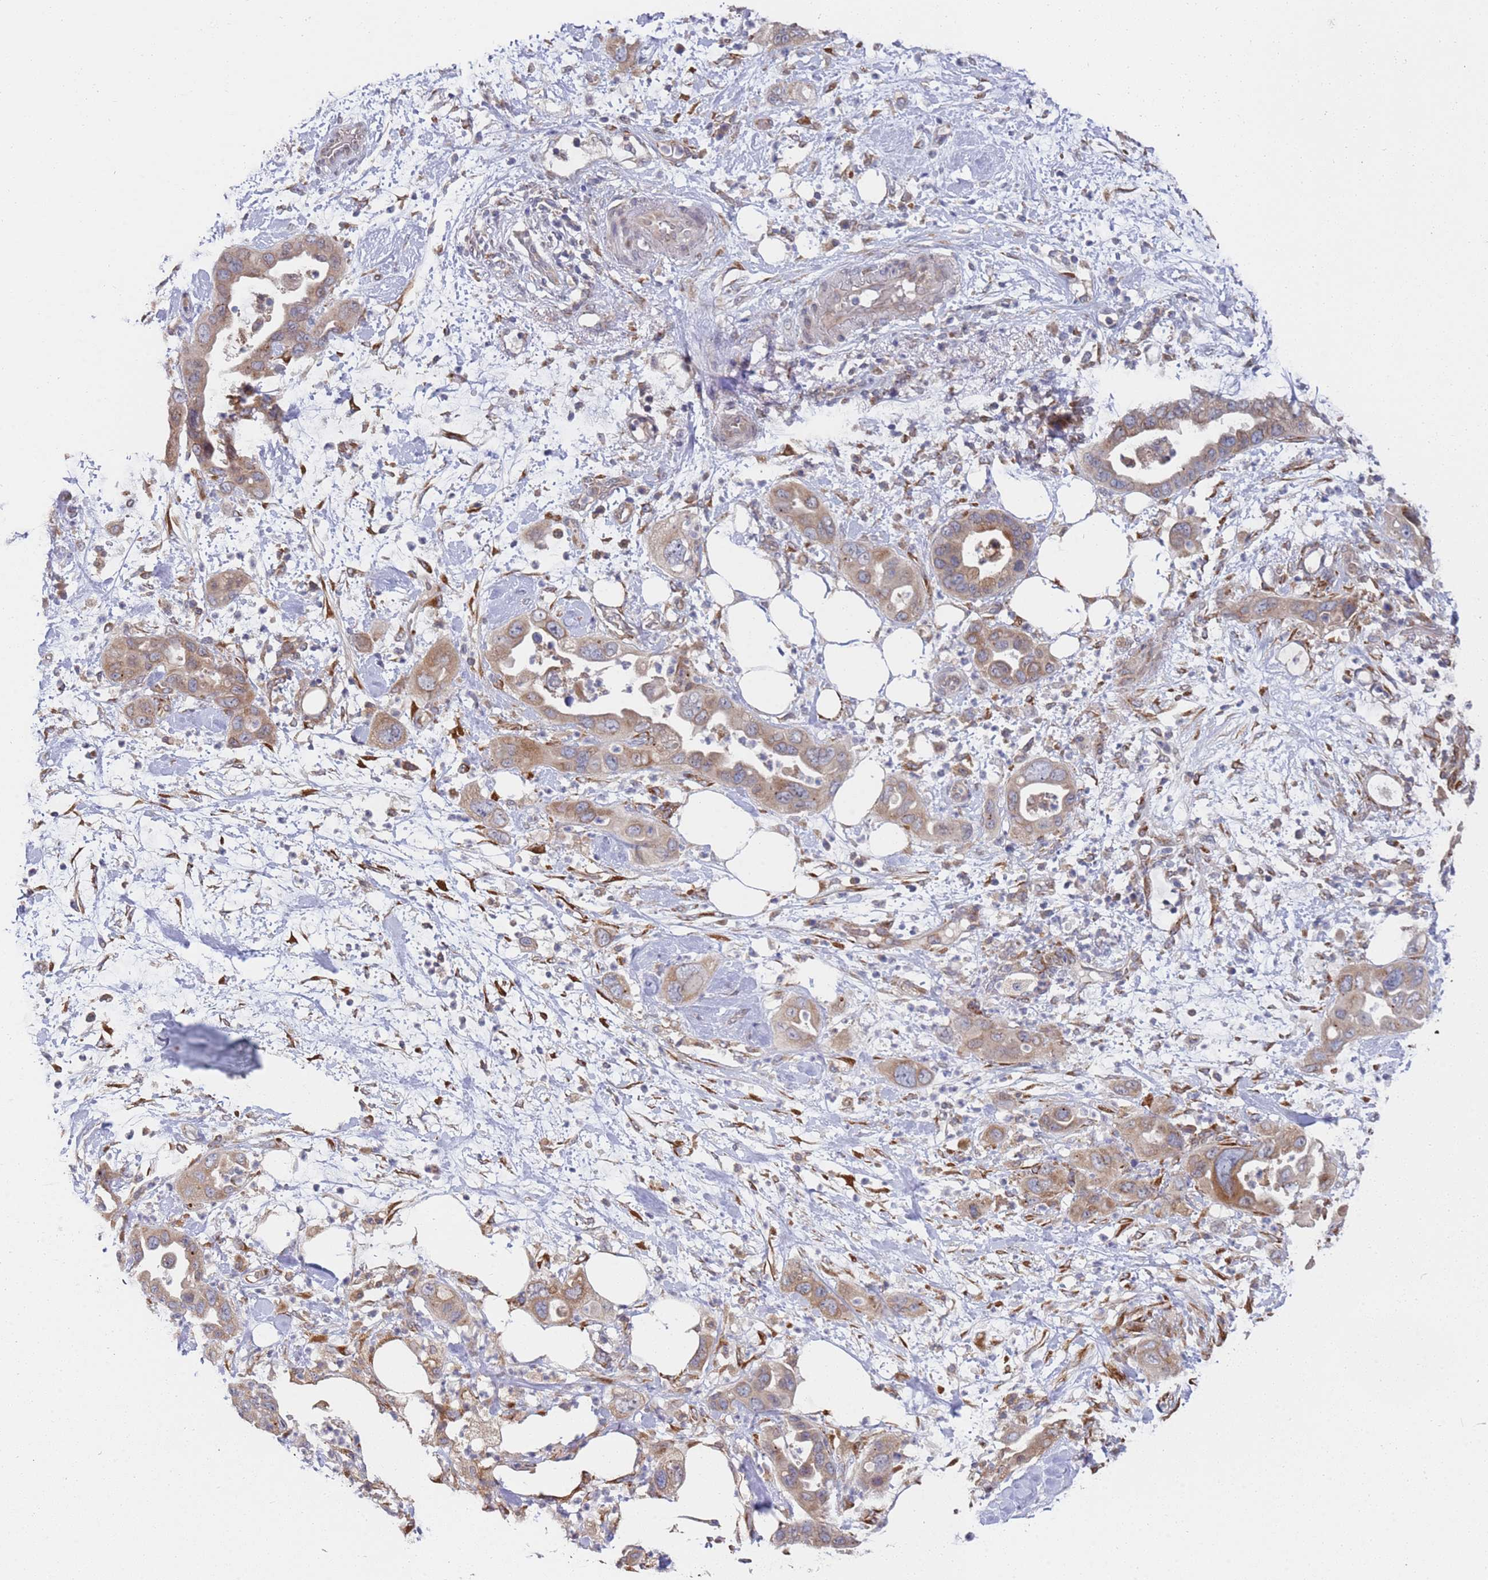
{"staining": {"intensity": "moderate", "quantity": ">75%", "location": "cytoplasmic/membranous"}, "tissue": "pancreatic cancer", "cell_type": "Tumor cells", "image_type": "cancer", "snomed": [{"axis": "morphology", "description": "Adenocarcinoma, NOS"}, {"axis": "topography", "description": "Pancreas"}], "caption": "Pancreatic cancer (adenocarcinoma) stained with IHC exhibits moderate cytoplasmic/membranous staining in about >75% of tumor cells.", "gene": "VRK2", "patient": {"sex": "female", "age": 71}}